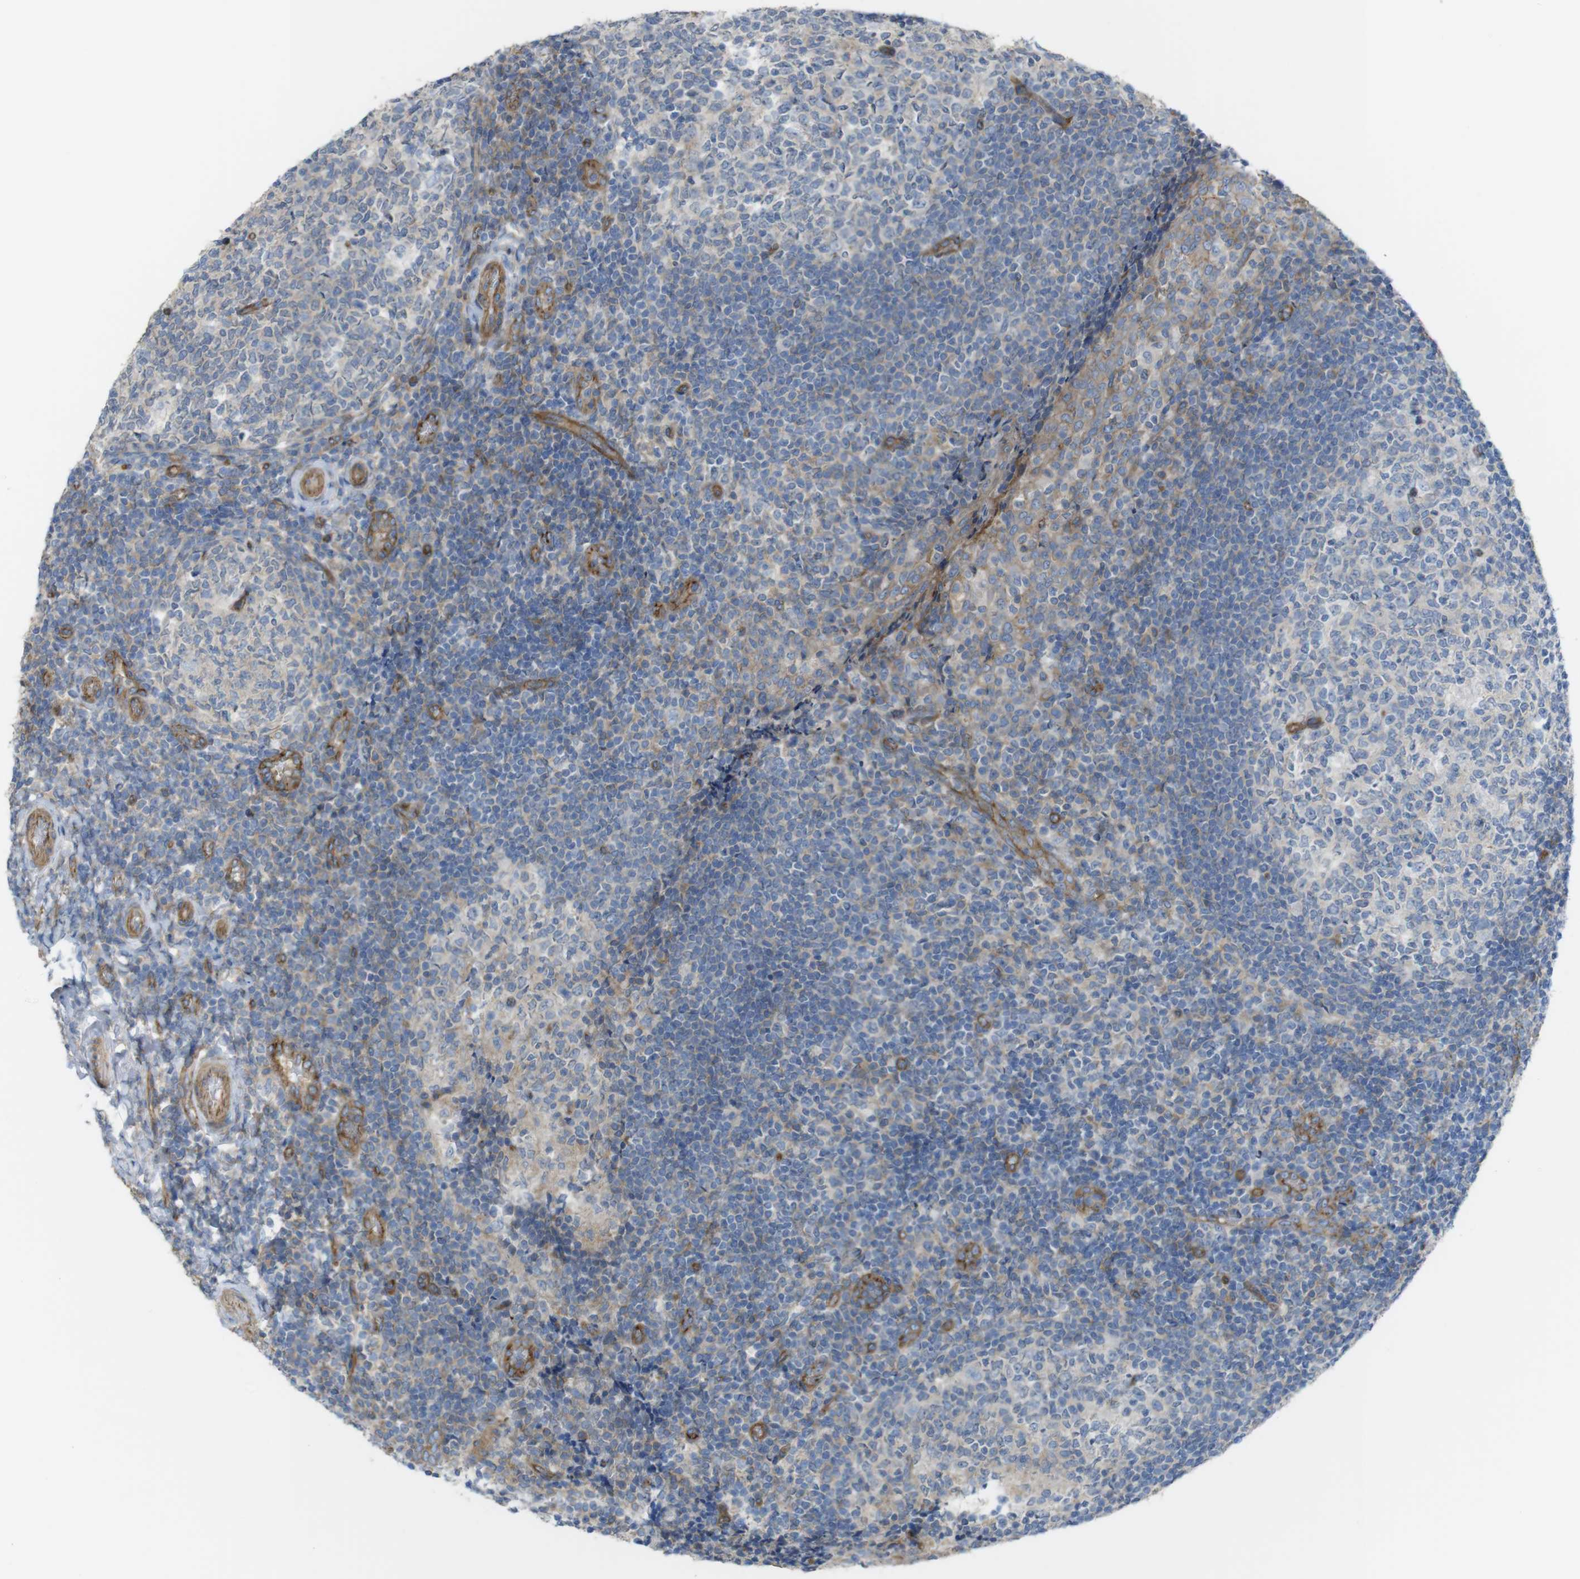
{"staining": {"intensity": "weak", "quantity": "<25%", "location": "cytoplasmic/membranous"}, "tissue": "tonsil", "cell_type": "Germinal center cells", "image_type": "normal", "snomed": [{"axis": "morphology", "description": "Normal tissue, NOS"}, {"axis": "topography", "description": "Tonsil"}], "caption": "High power microscopy micrograph of an immunohistochemistry photomicrograph of unremarkable tonsil, revealing no significant positivity in germinal center cells.", "gene": "PREX2", "patient": {"sex": "female", "age": 19}}